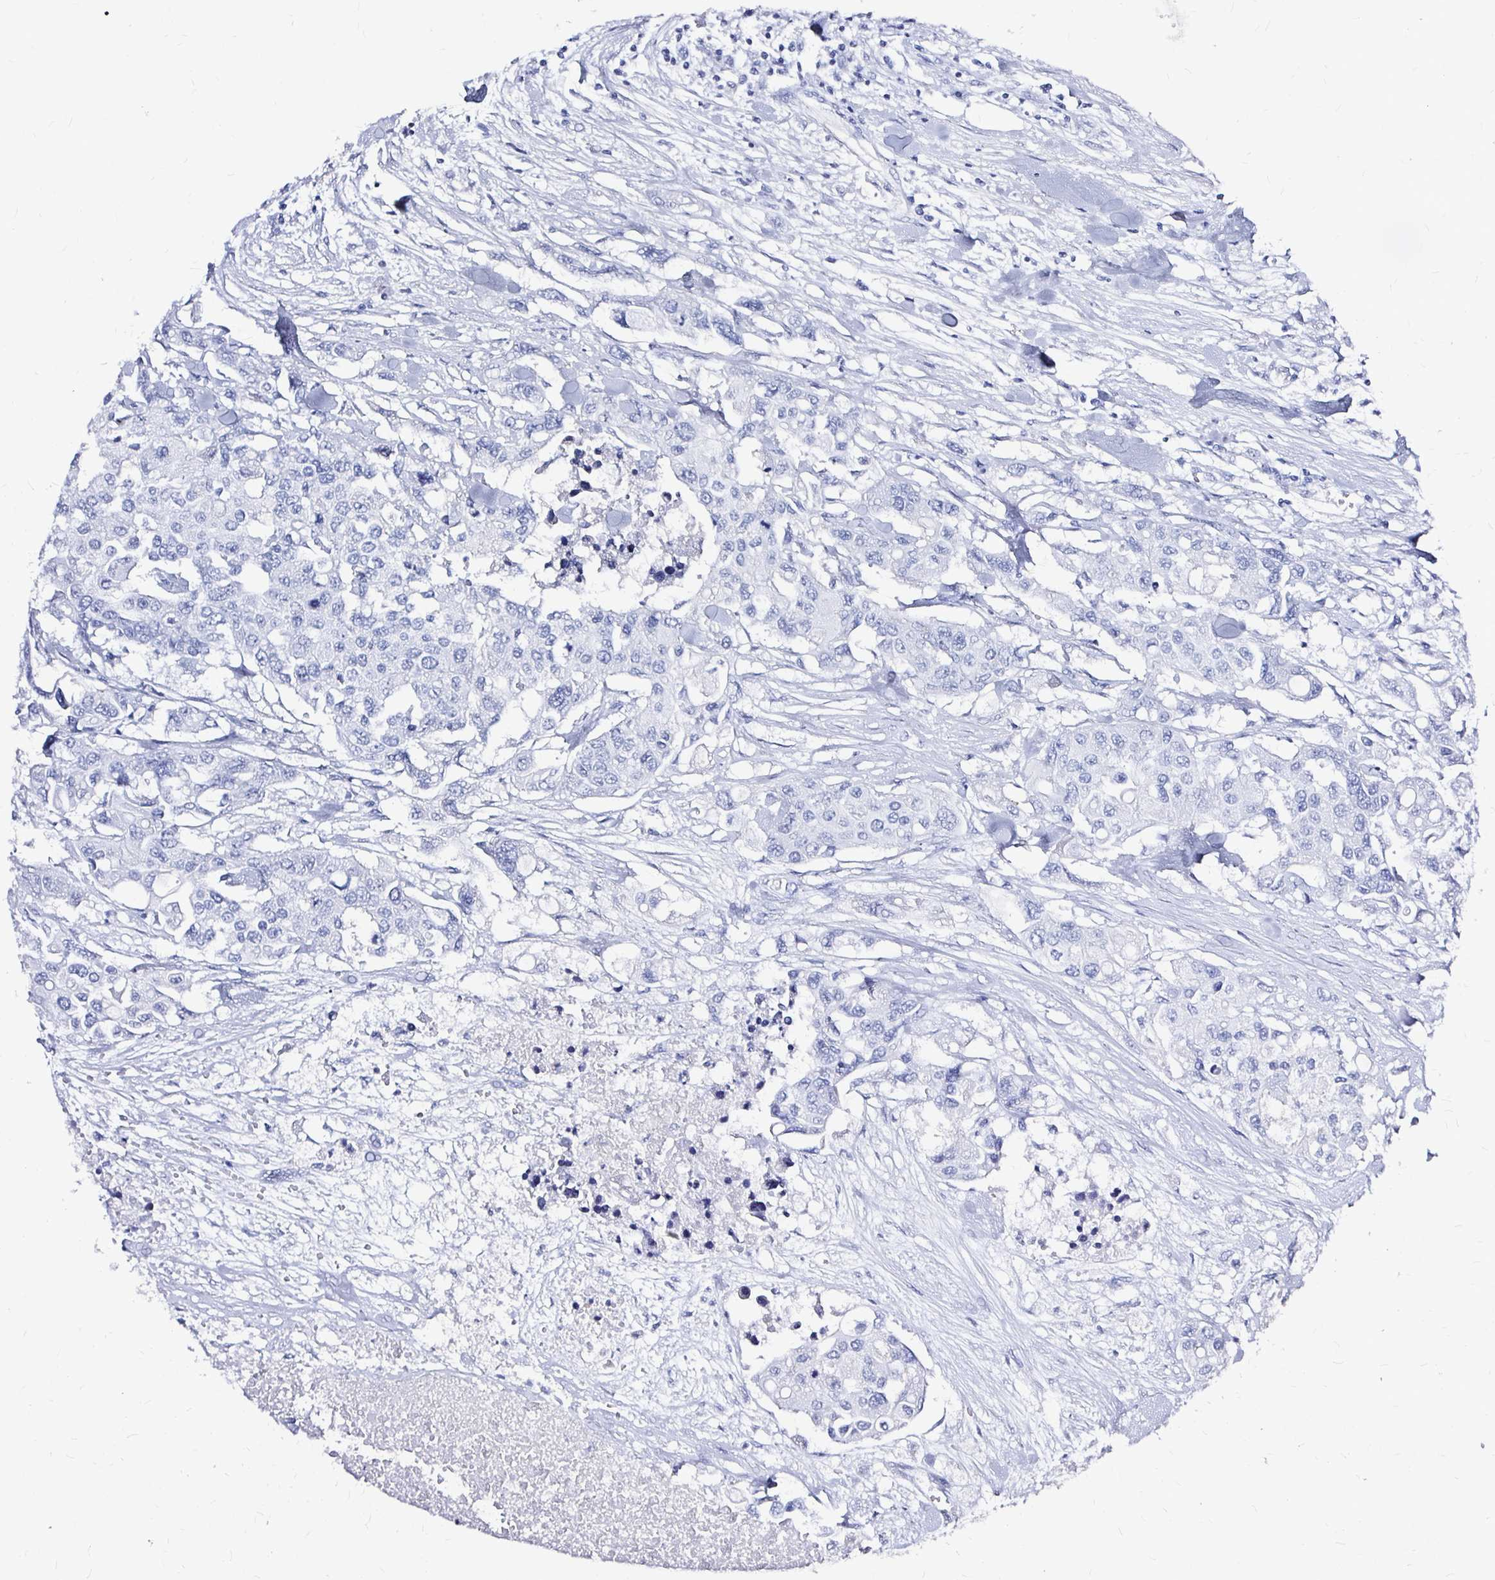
{"staining": {"intensity": "negative", "quantity": "none", "location": "none"}, "tissue": "colorectal cancer", "cell_type": "Tumor cells", "image_type": "cancer", "snomed": [{"axis": "morphology", "description": "Adenocarcinoma, NOS"}, {"axis": "topography", "description": "Colon"}], "caption": "Immunohistochemistry (IHC) micrograph of neoplastic tissue: human colorectal adenocarcinoma stained with DAB demonstrates no significant protein staining in tumor cells.", "gene": "LUZP4", "patient": {"sex": "male", "age": 77}}